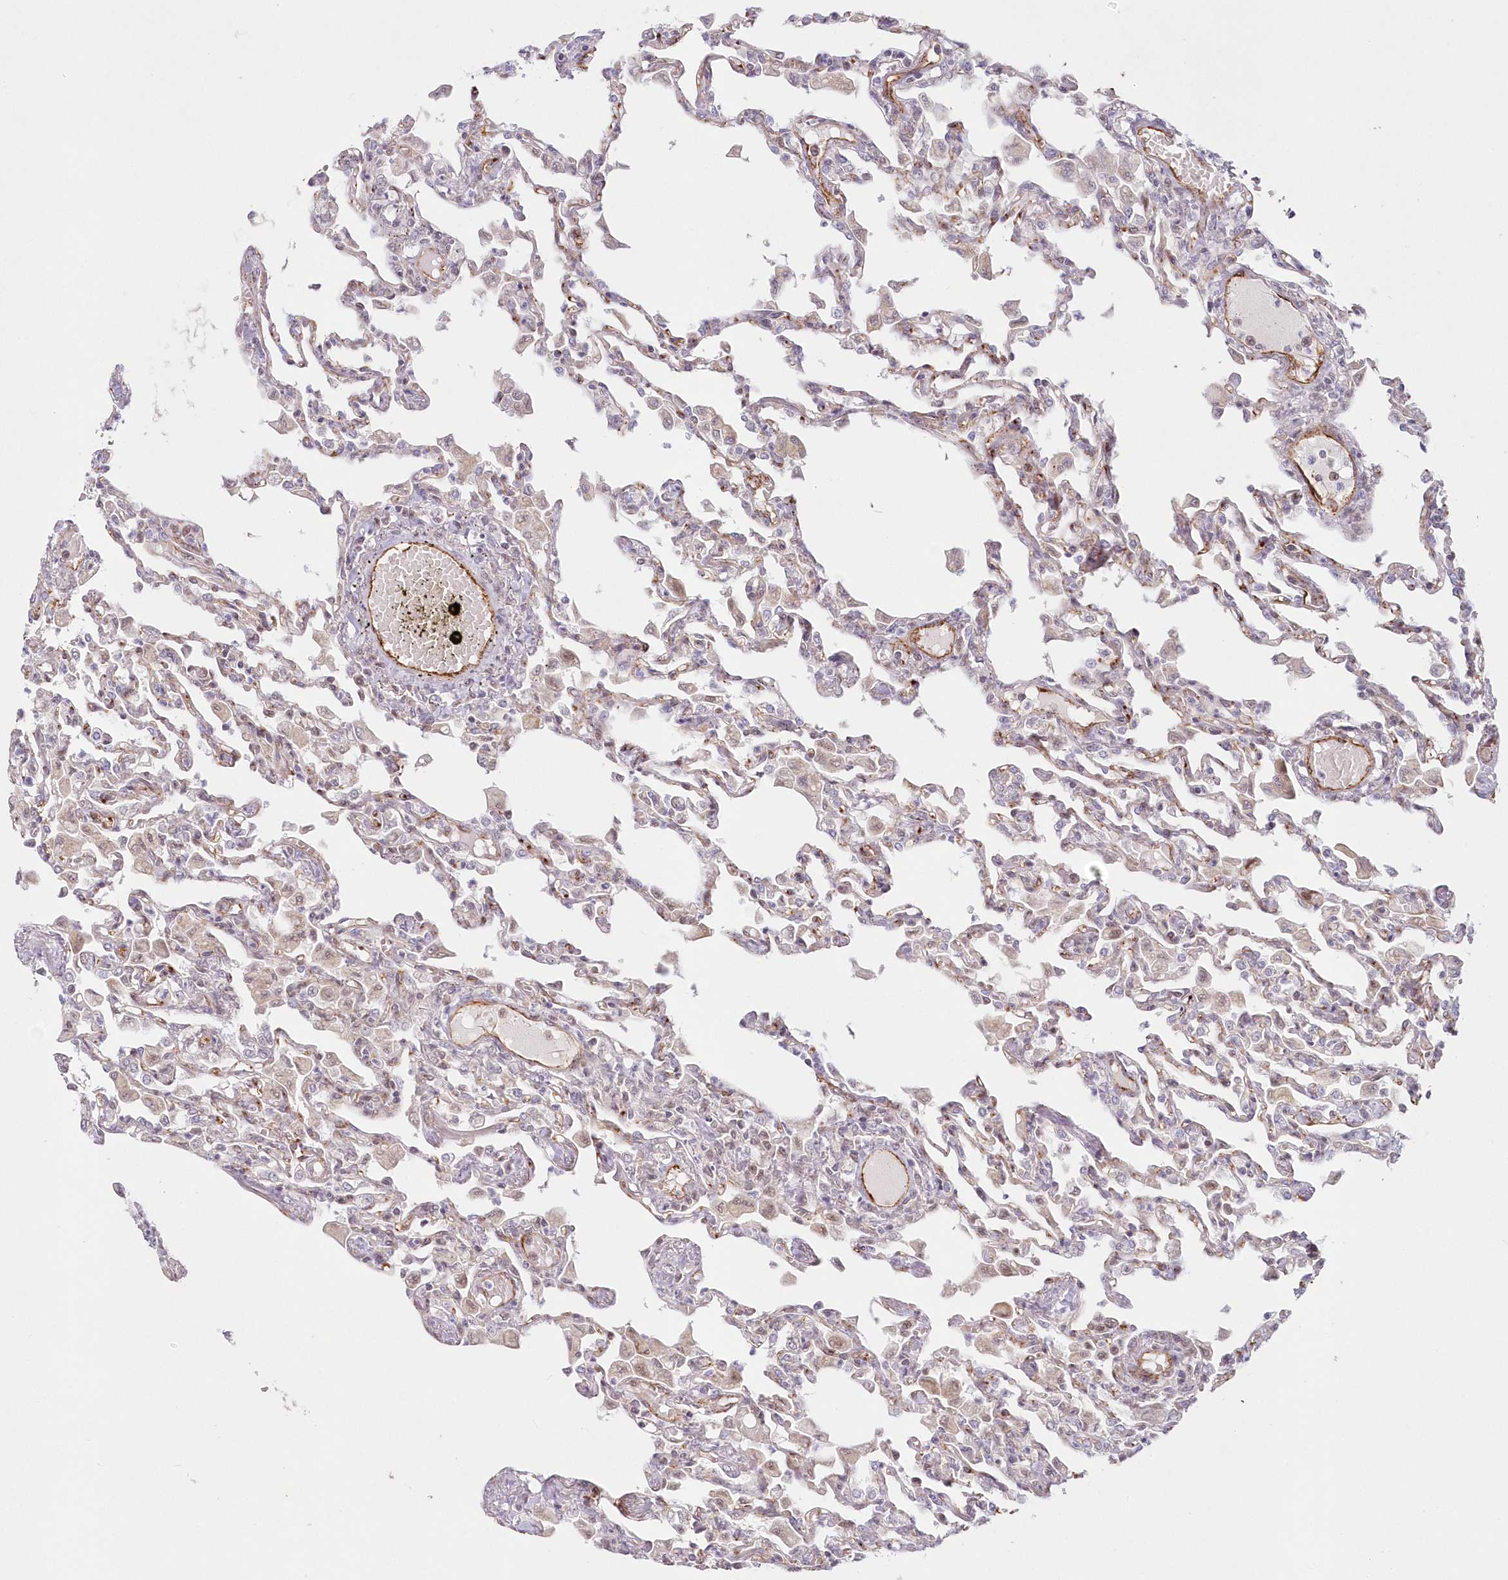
{"staining": {"intensity": "moderate", "quantity": "<25%", "location": "cytoplasmic/membranous"}, "tissue": "lung", "cell_type": "Alveolar cells", "image_type": "normal", "snomed": [{"axis": "morphology", "description": "Normal tissue, NOS"}, {"axis": "topography", "description": "Bronchus"}, {"axis": "topography", "description": "Lung"}], "caption": "Lung stained with IHC displays moderate cytoplasmic/membranous positivity in about <25% of alveolar cells.", "gene": "AFAP1L2", "patient": {"sex": "female", "age": 49}}